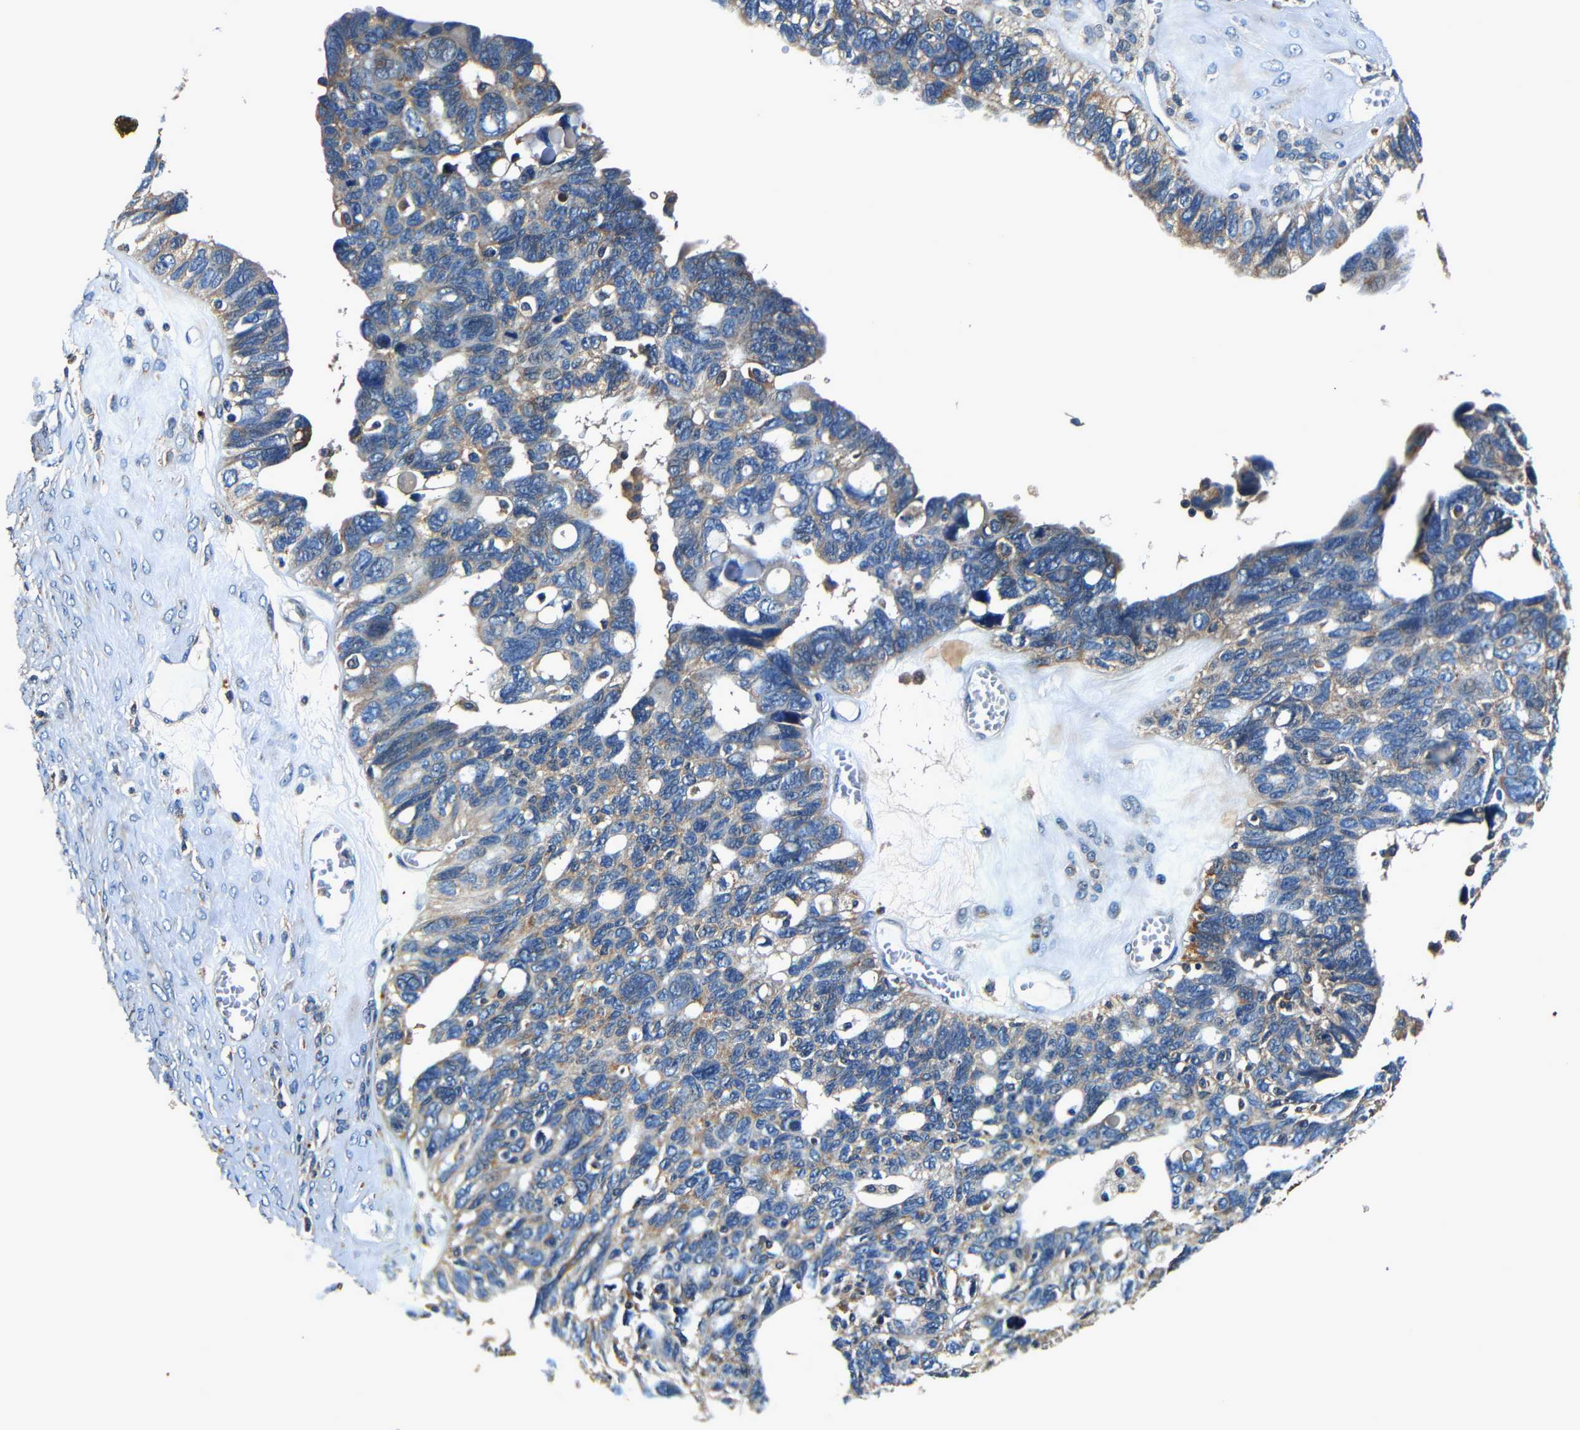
{"staining": {"intensity": "moderate", "quantity": ">75%", "location": "cytoplasmic/membranous"}, "tissue": "ovarian cancer", "cell_type": "Tumor cells", "image_type": "cancer", "snomed": [{"axis": "morphology", "description": "Cystadenocarcinoma, serous, NOS"}, {"axis": "topography", "description": "Ovary"}], "caption": "Immunohistochemistry (IHC) micrograph of ovarian cancer (serous cystadenocarcinoma) stained for a protein (brown), which shows medium levels of moderate cytoplasmic/membranous staining in about >75% of tumor cells.", "gene": "MTX1", "patient": {"sex": "female", "age": 79}}